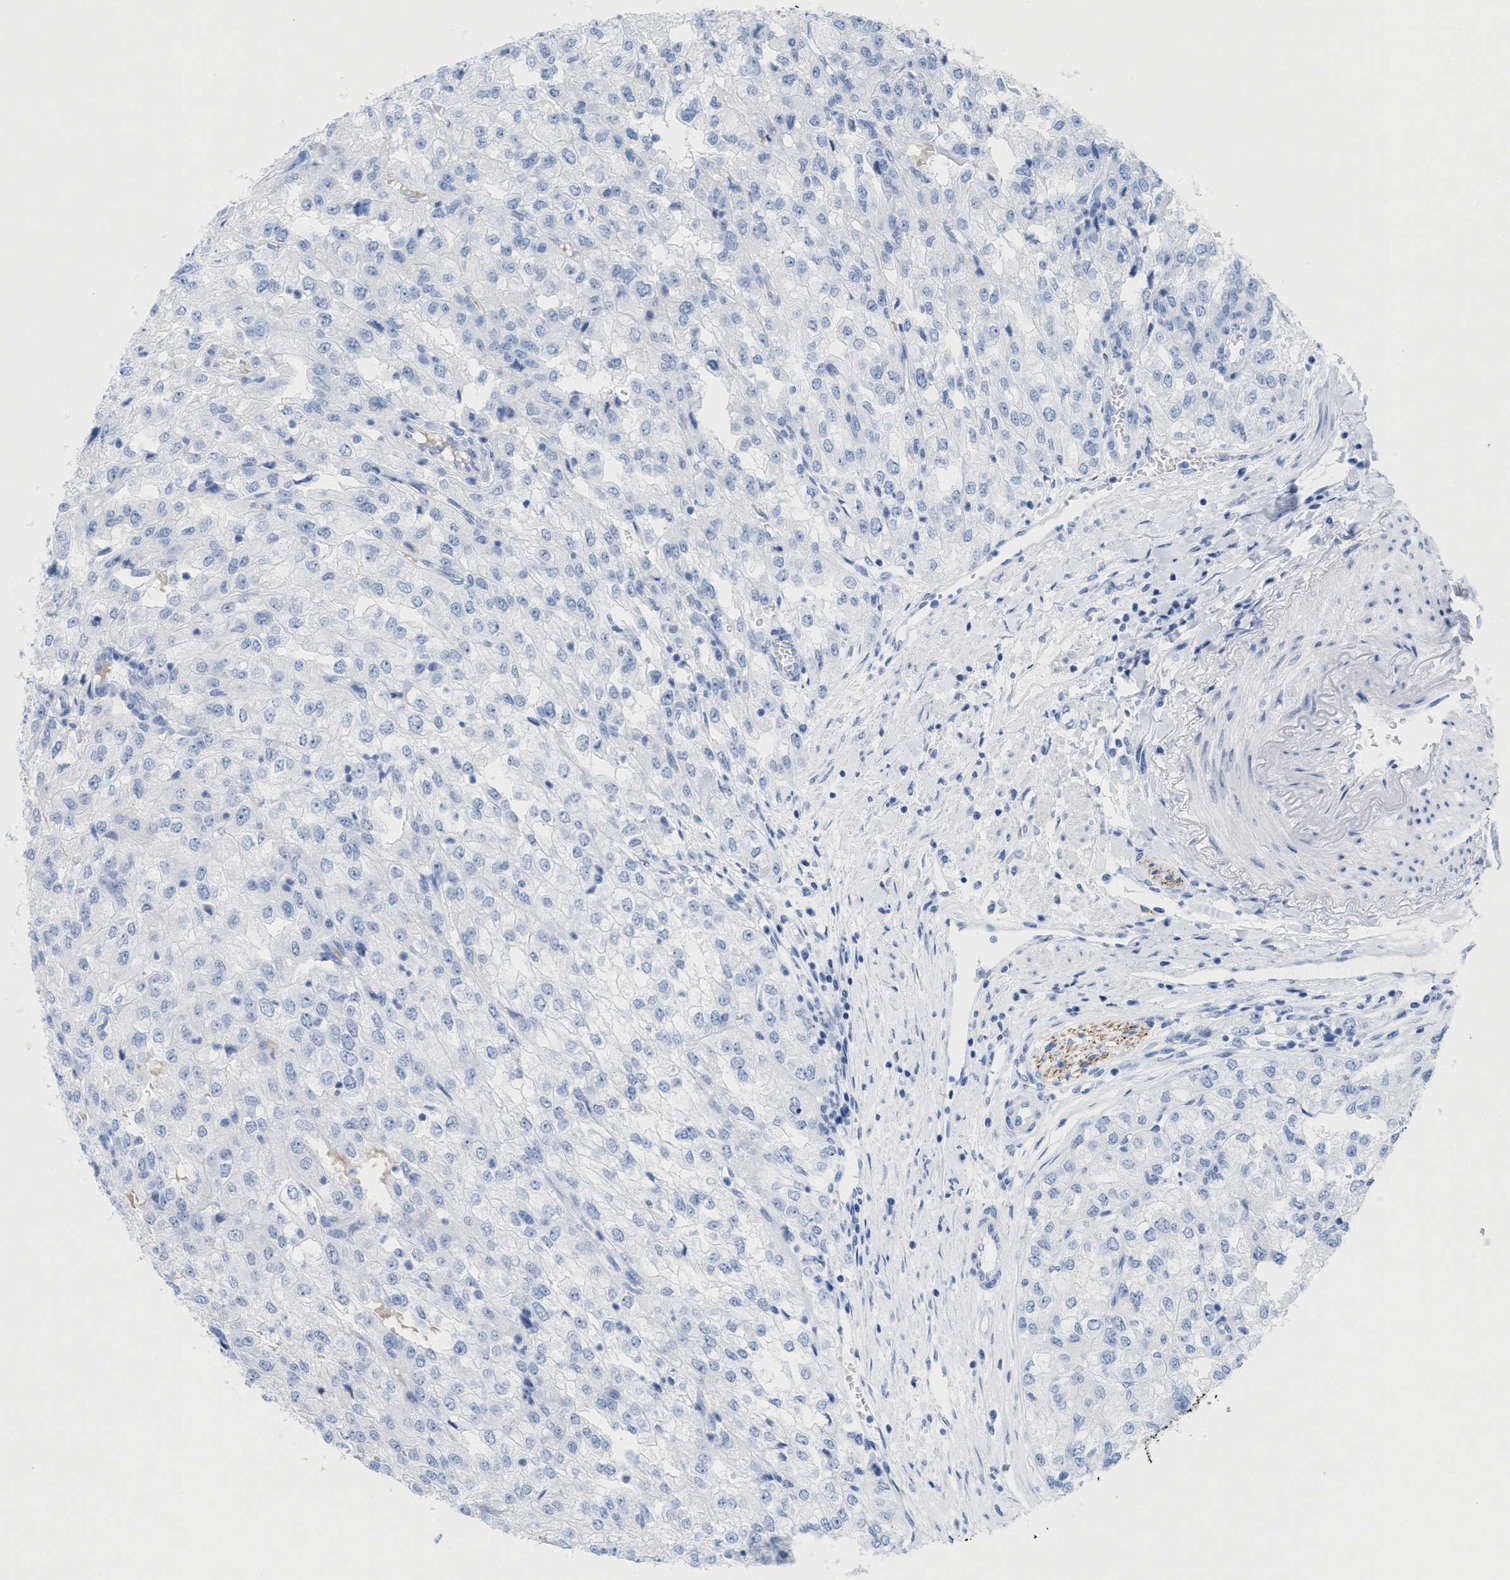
{"staining": {"intensity": "negative", "quantity": "none", "location": "none"}, "tissue": "renal cancer", "cell_type": "Tumor cells", "image_type": "cancer", "snomed": [{"axis": "morphology", "description": "Adenocarcinoma, NOS"}, {"axis": "topography", "description": "Kidney"}], "caption": "High power microscopy histopathology image of an immunohistochemistry histopathology image of renal adenocarcinoma, revealing no significant staining in tumor cells.", "gene": "ANKFN1", "patient": {"sex": "female", "age": 54}}